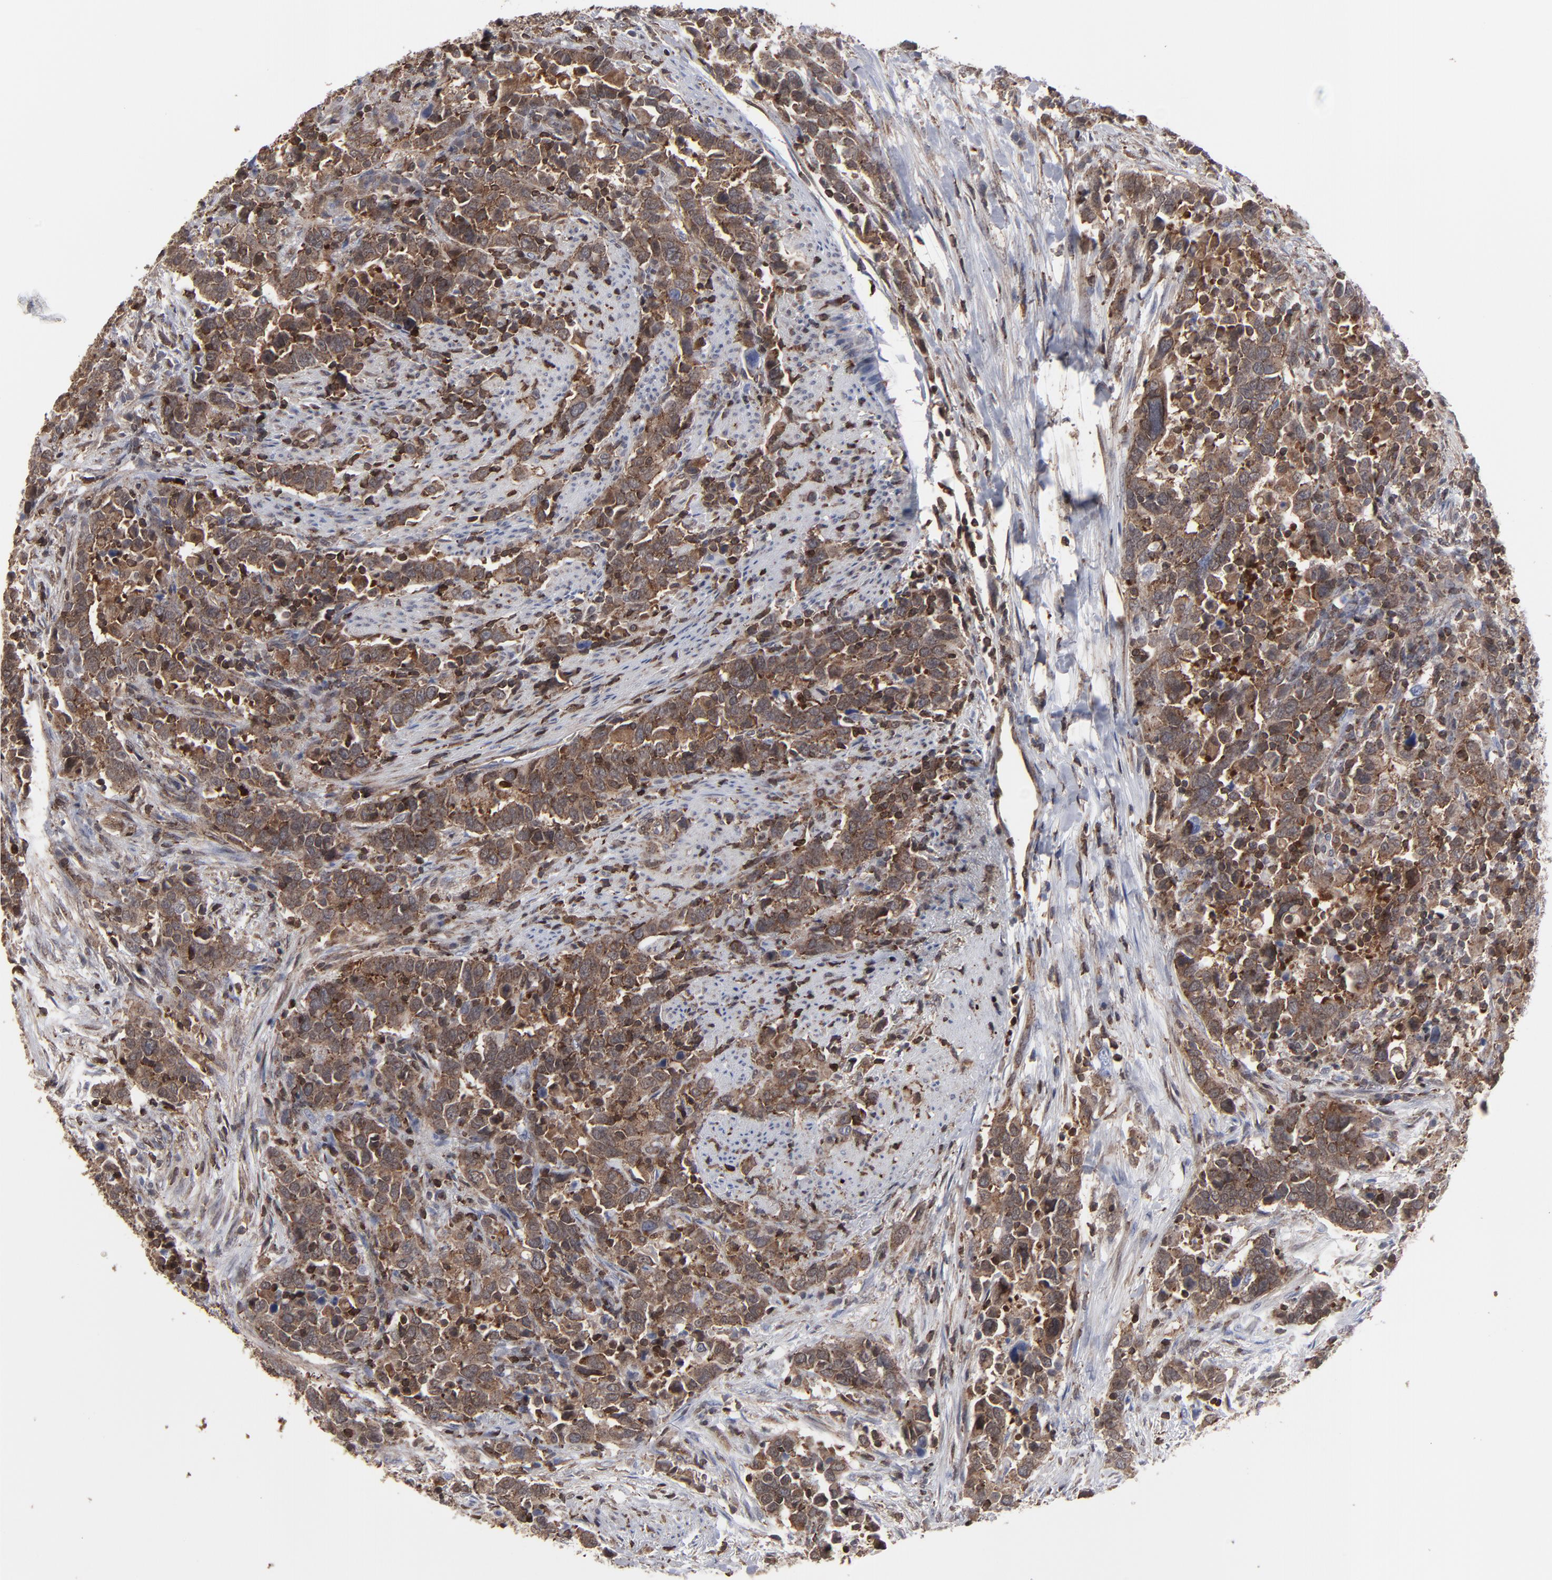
{"staining": {"intensity": "moderate", "quantity": ">75%", "location": "cytoplasmic/membranous"}, "tissue": "urothelial cancer", "cell_type": "Tumor cells", "image_type": "cancer", "snomed": [{"axis": "morphology", "description": "Urothelial carcinoma, High grade"}, {"axis": "topography", "description": "Urinary bladder"}], "caption": "Urothelial cancer was stained to show a protein in brown. There is medium levels of moderate cytoplasmic/membranous staining in approximately >75% of tumor cells.", "gene": "KIAA2026", "patient": {"sex": "male", "age": 61}}